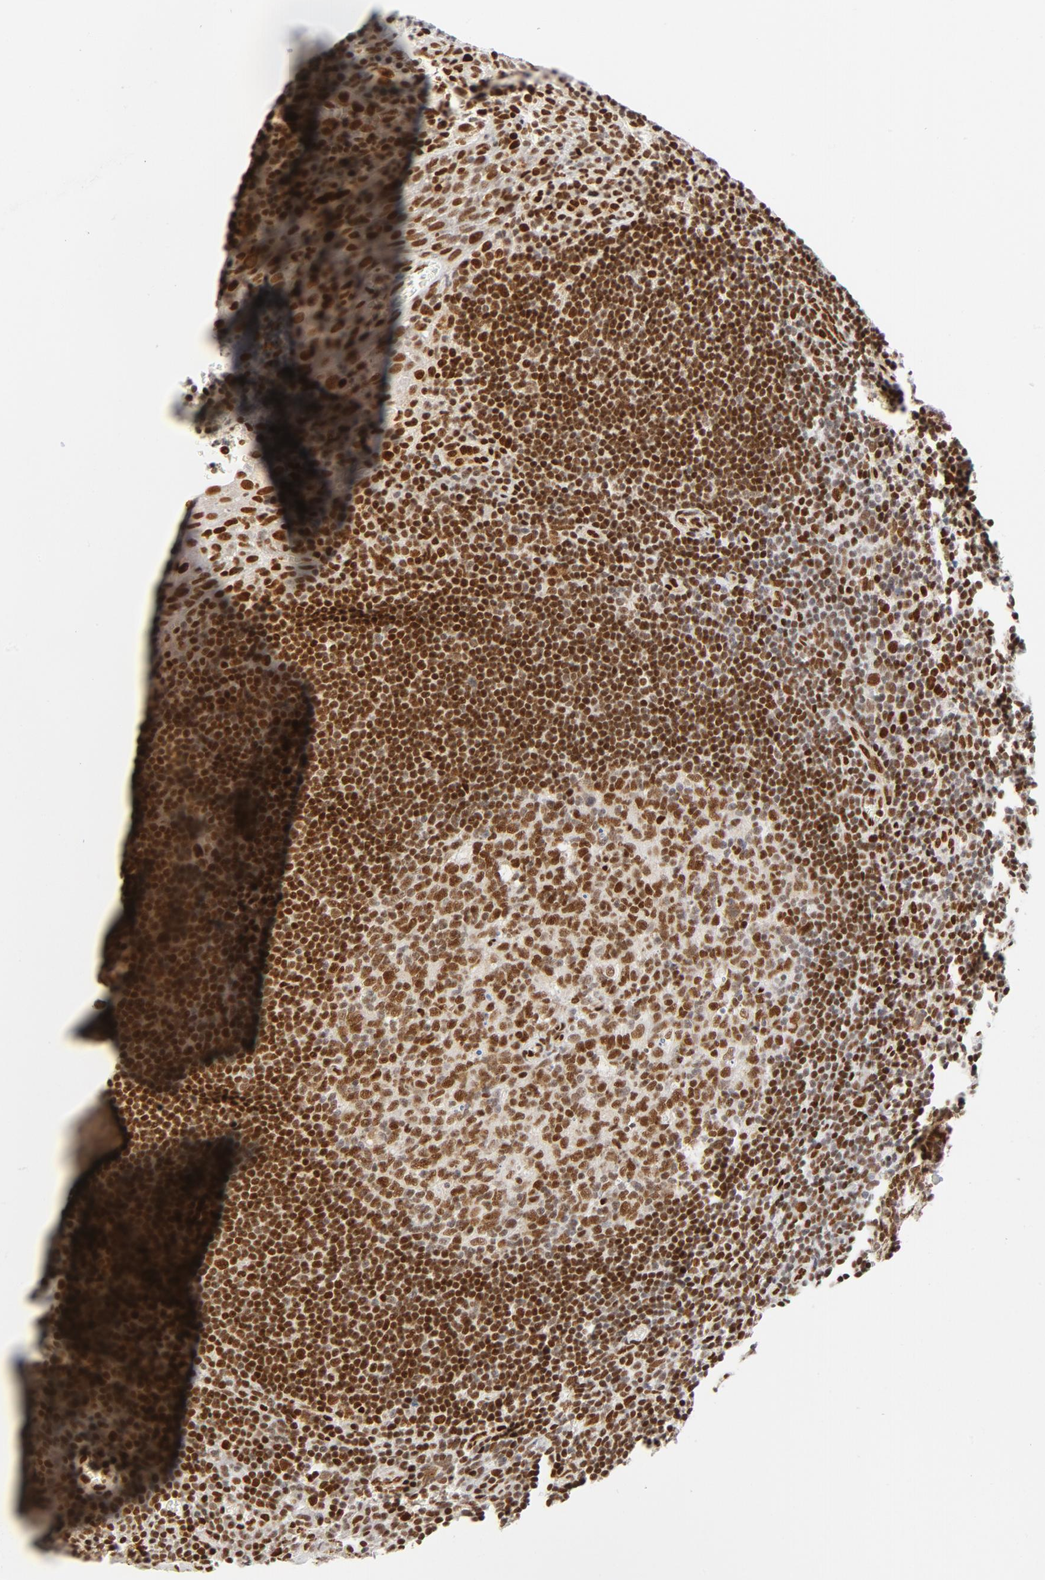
{"staining": {"intensity": "moderate", "quantity": ">75%", "location": "nuclear"}, "tissue": "tonsil", "cell_type": "Germinal center cells", "image_type": "normal", "snomed": [{"axis": "morphology", "description": "Normal tissue, NOS"}, {"axis": "topography", "description": "Tonsil"}], "caption": "A brown stain labels moderate nuclear expression of a protein in germinal center cells of normal human tonsil.", "gene": "MEF2A", "patient": {"sex": "male", "age": 20}}